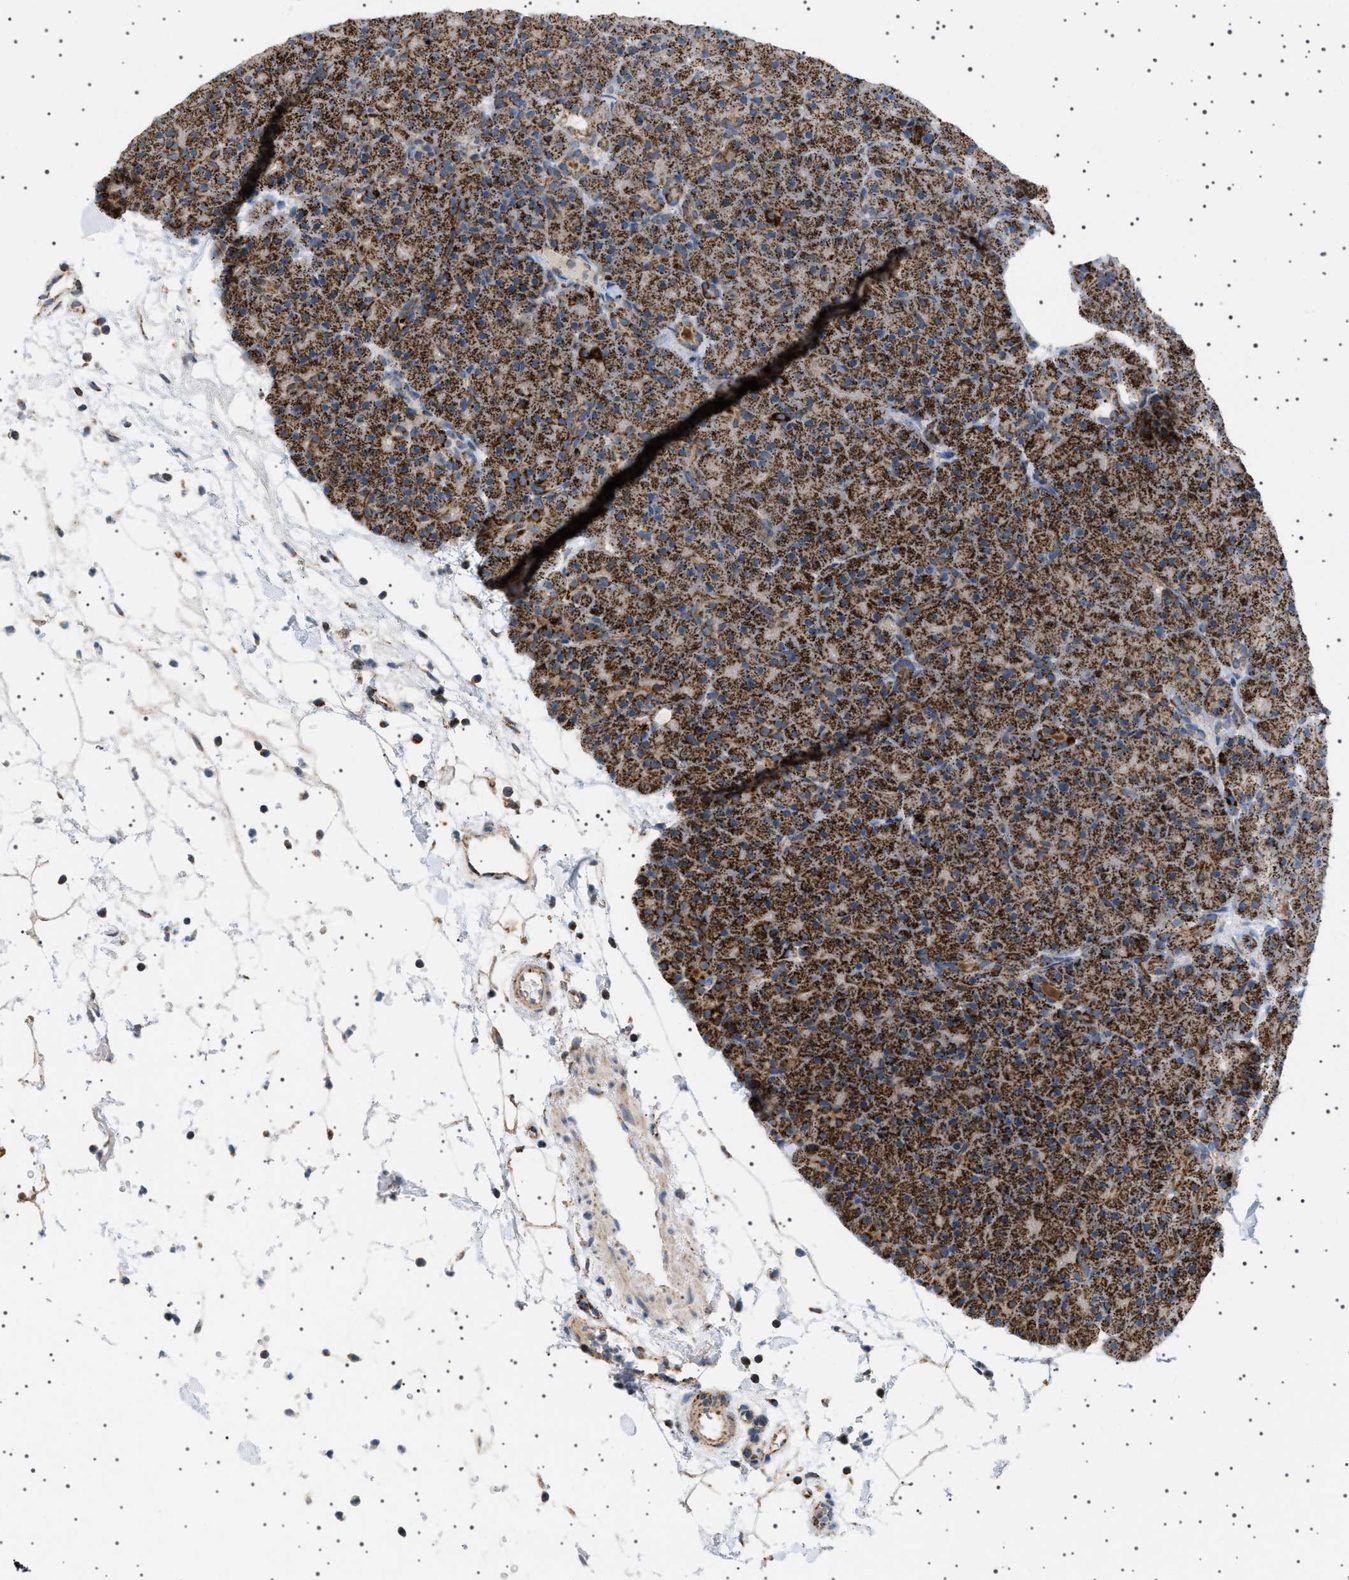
{"staining": {"intensity": "strong", "quantity": ">75%", "location": "cytoplasmic/membranous"}, "tissue": "pancreas", "cell_type": "Exocrine glandular cells", "image_type": "normal", "snomed": [{"axis": "morphology", "description": "Normal tissue, NOS"}, {"axis": "topography", "description": "Pancreas"}], "caption": "Immunohistochemistry staining of benign pancreas, which reveals high levels of strong cytoplasmic/membranous staining in approximately >75% of exocrine glandular cells indicating strong cytoplasmic/membranous protein positivity. The staining was performed using DAB (brown) for protein detection and nuclei were counterstained in hematoxylin (blue).", "gene": "UBXN8", "patient": {"sex": "male", "age": 66}}